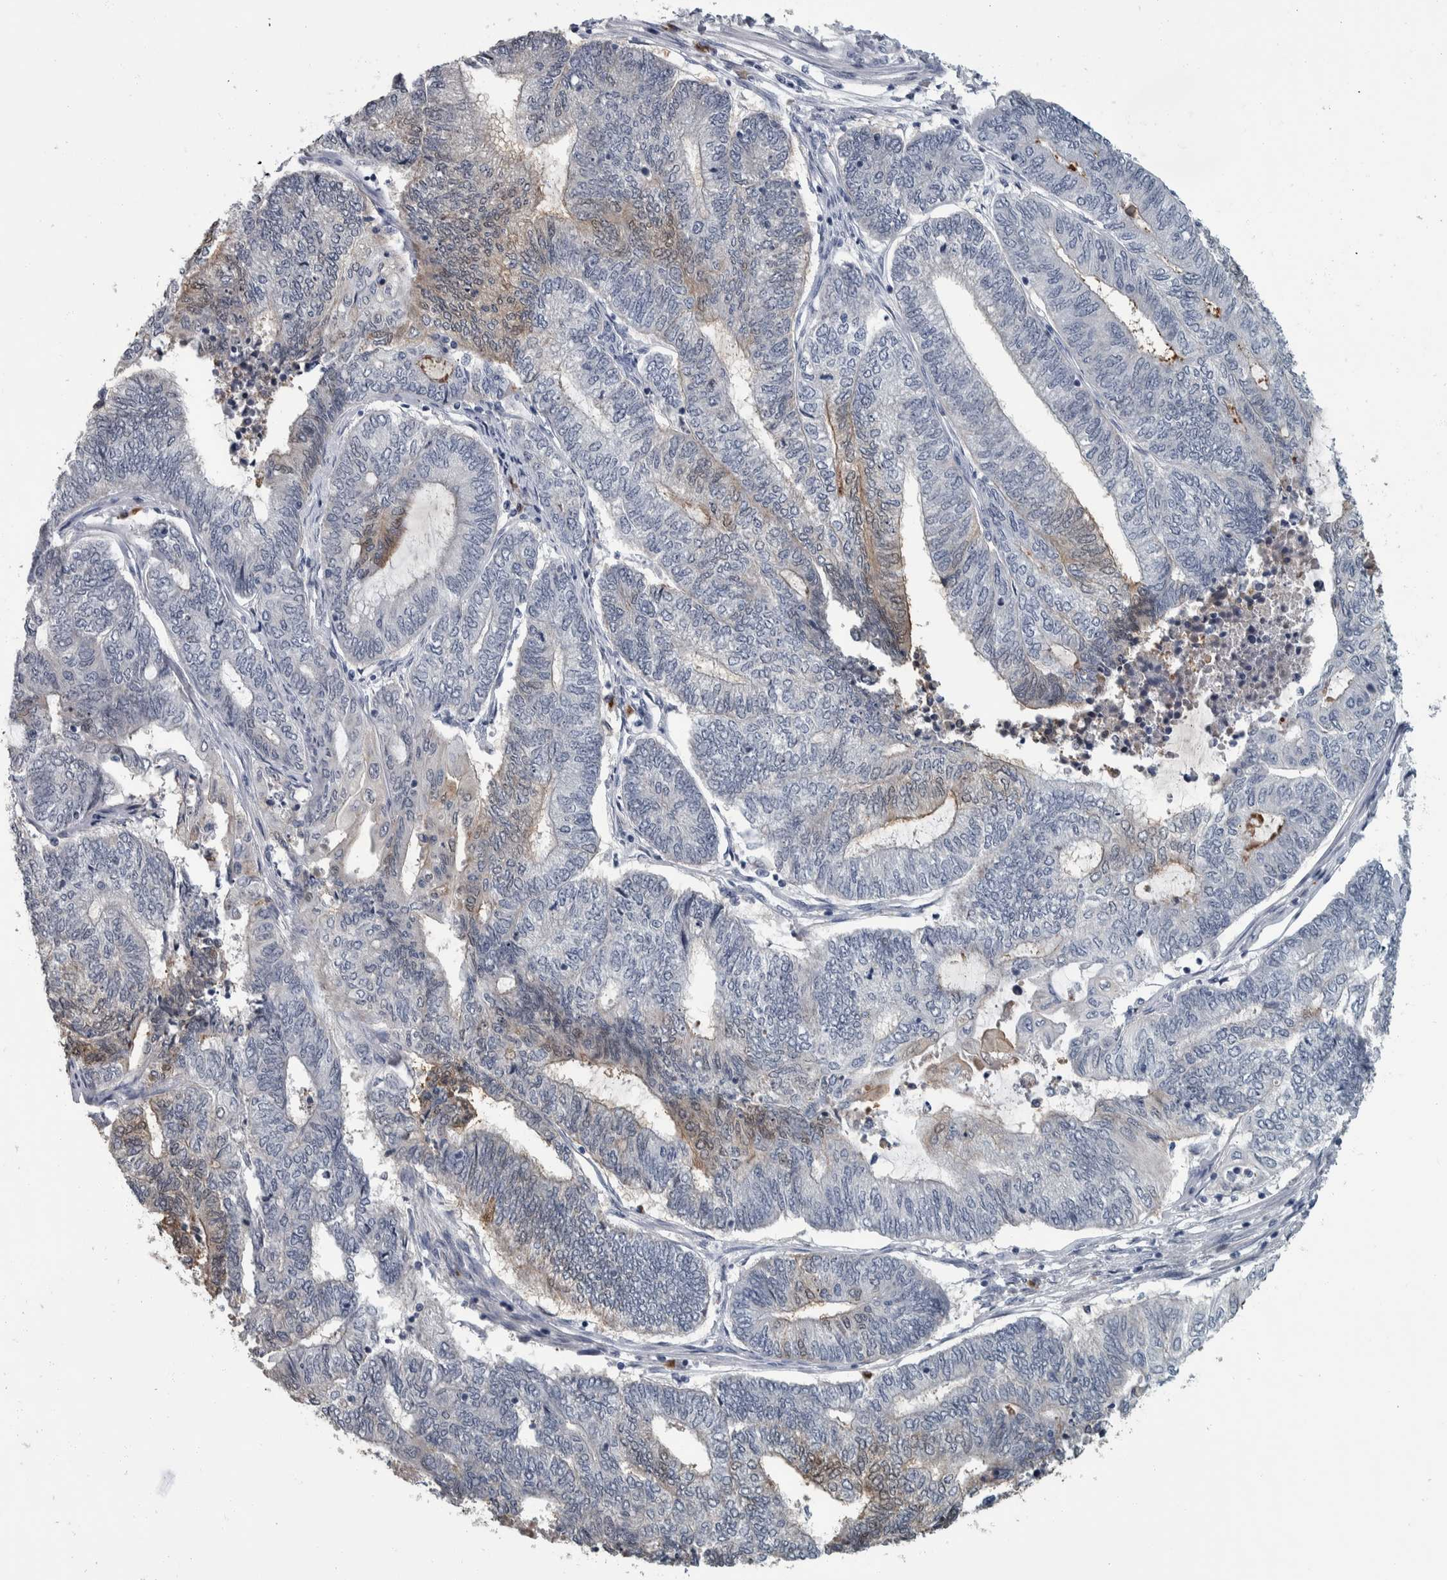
{"staining": {"intensity": "weak", "quantity": "<25%", "location": "cytoplasmic/membranous,nuclear"}, "tissue": "endometrial cancer", "cell_type": "Tumor cells", "image_type": "cancer", "snomed": [{"axis": "morphology", "description": "Adenocarcinoma, NOS"}, {"axis": "topography", "description": "Uterus"}, {"axis": "topography", "description": "Endometrium"}], "caption": "Adenocarcinoma (endometrial) was stained to show a protein in brown. There is no significant positivity in tumor cells.", "gene": "CAVIN4", "patient": {"sex": "female", "age": 70}}